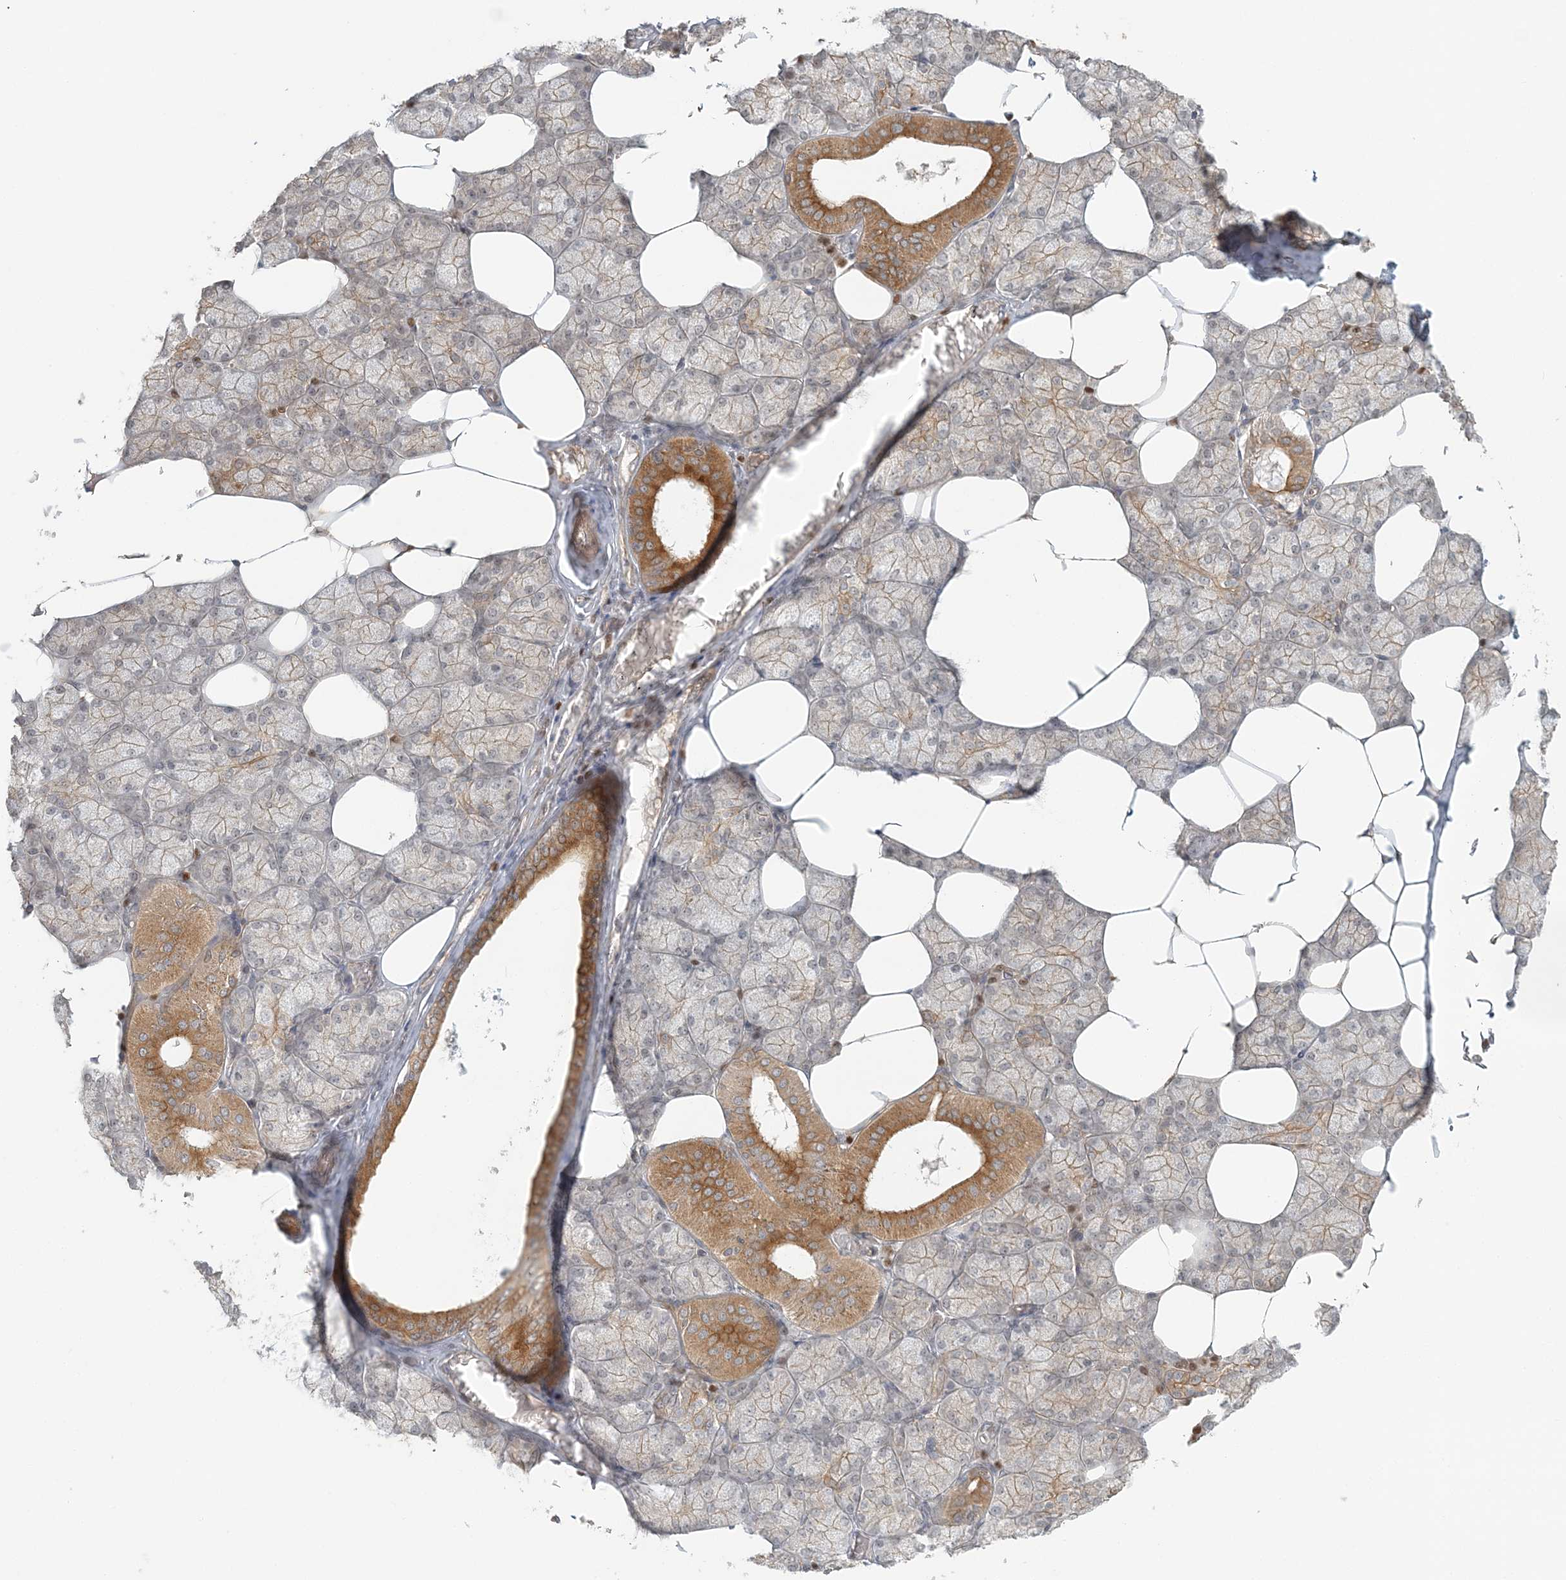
{"staining": {"intensity": "strong", "quantity": "25%-75%", "location": "cytoplasmic/membranous"}, "tissue": "salivary gland", "cell_type": "Glandular cells", "image_type": "normal", "snomed": [{"axis": "morphology", "description": "Normal tissue, NOS"}, {"axis": "topography", "description": "Salivary gland"}], "caption": "Salivary gland stained for a protein (brown) shows strong cytoplasmic/membranous positive staining in approximately 25%-75% of glandular cells.", "gene": "KIAA0232", "patient": {"sex": "male", "age": 62}}